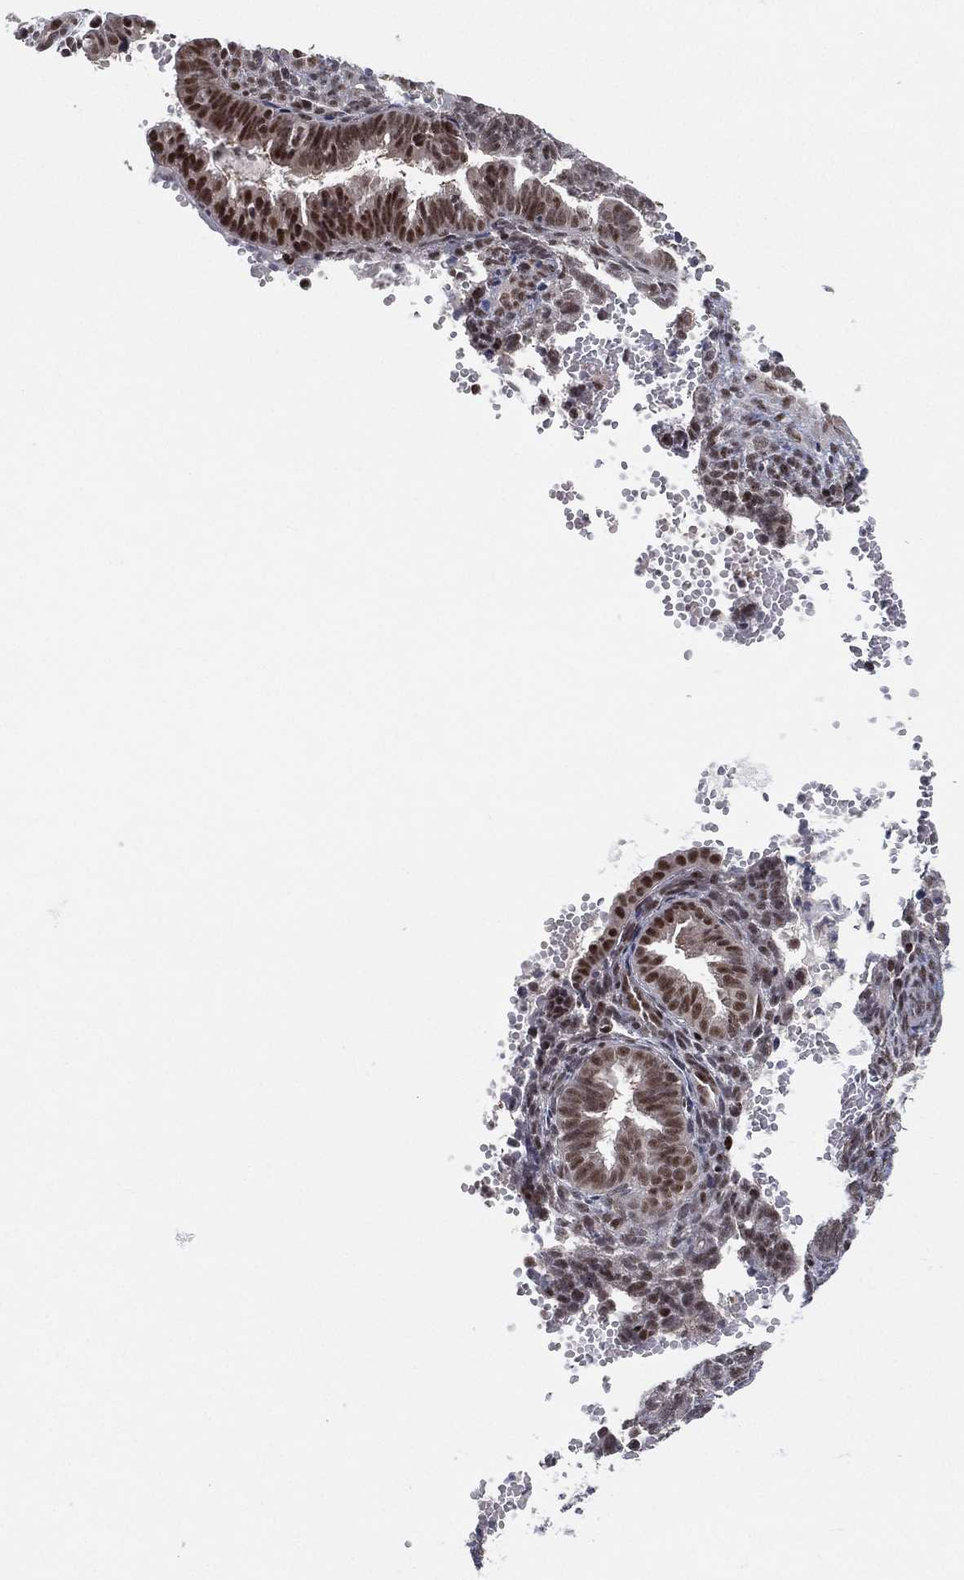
{"staining": {"intensity": "weak", "quantity": "25%-75%", "location": "nuclear"}, "tissue": "endometrium", "cell_type": "Cells in endometrial stroma", "image_type": "normal", "snomed": [{"axis": "morphology", "description": "Normal tissue, NOS"}, {"axis": "topography", "description": "Endometrium"}], "caption": "Immunohistochemical staining of benign endometrium displays low levels of weak nuclear positivity in approximately 25%-75% of cells in endometrial stroma.", "gene": "DGCR8", "patient": {"sex": "female", "age": 42}}